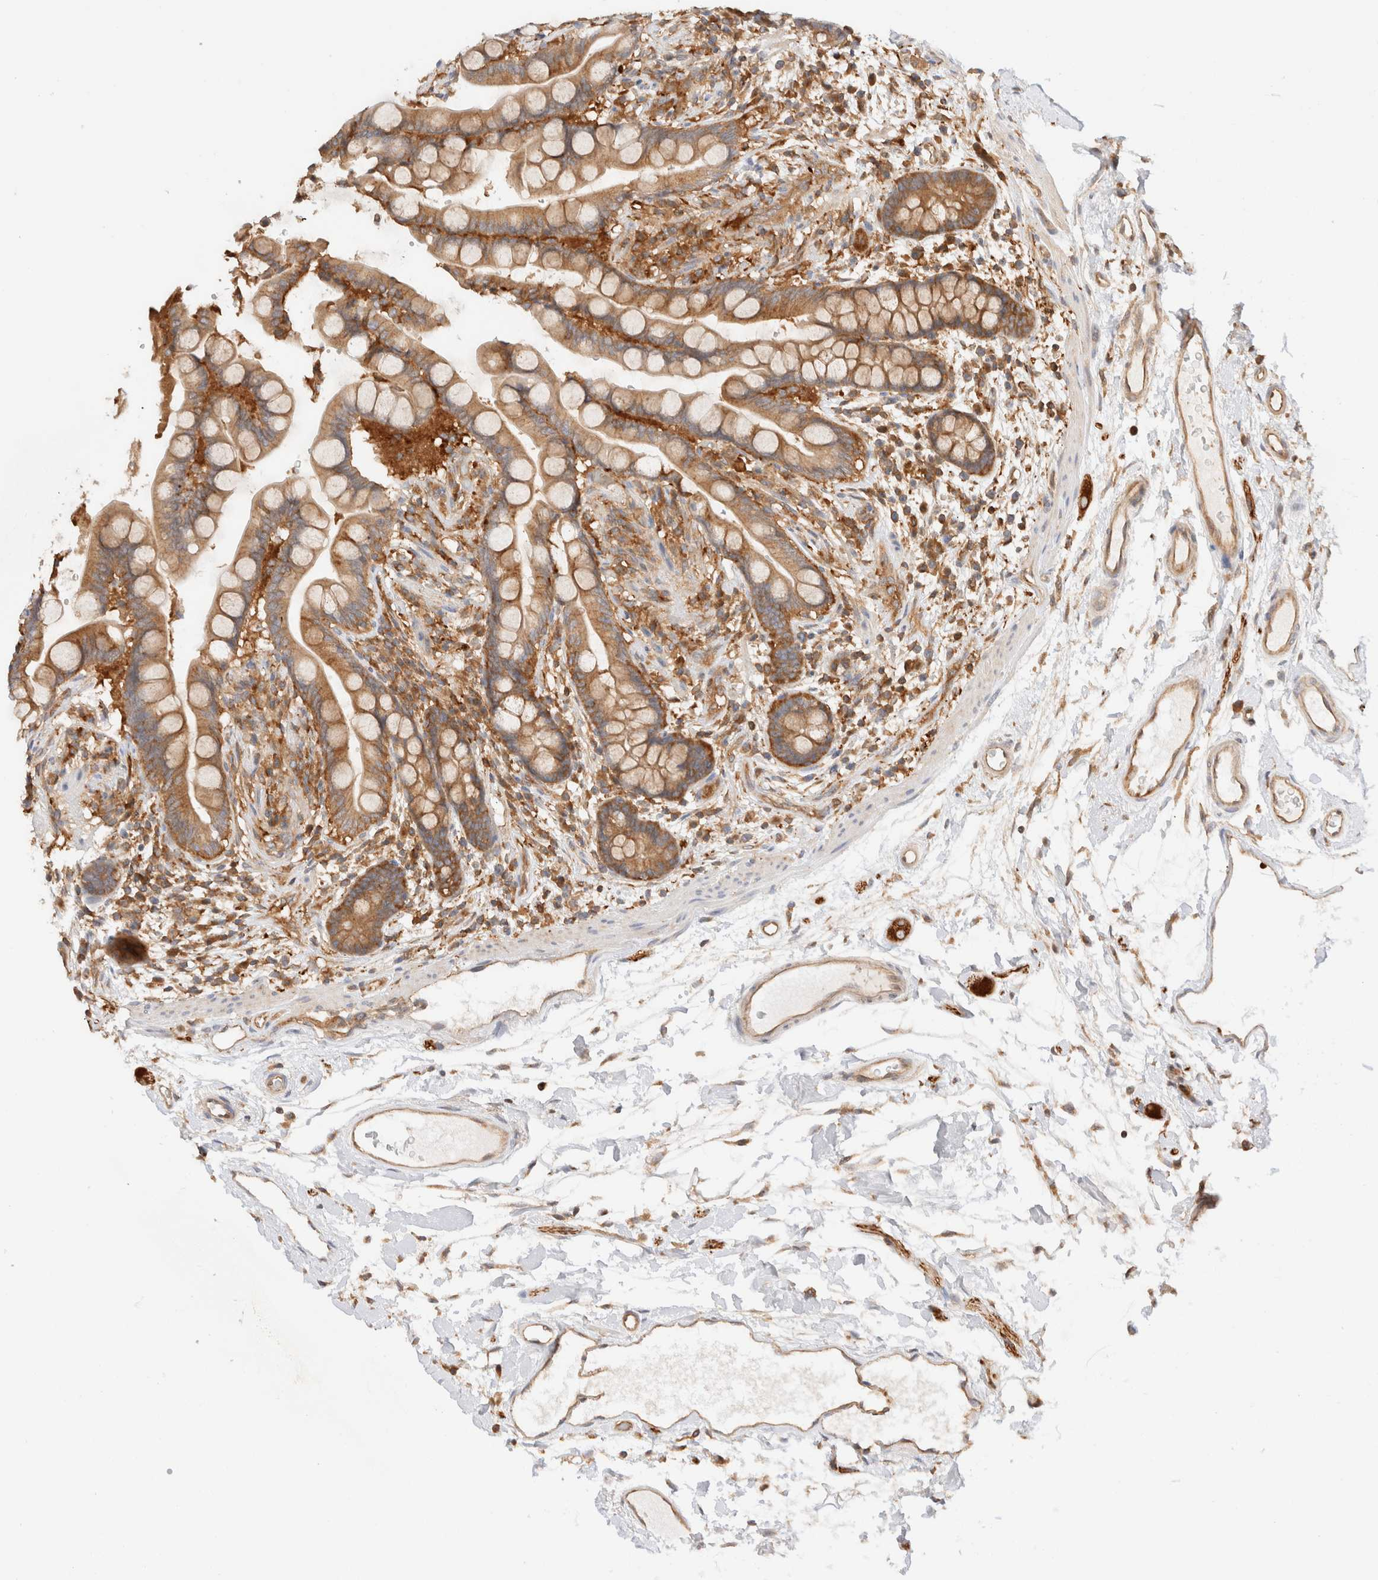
{"staining": {"intensity": "moderate", "quantity": ">75%", "location": "cytoplasmic/membranous"}, "tissue": "colon", "cell_type": "Endothelial cells", "image_type": "normal", "snomed": [{"axis": "morphology", "description": "Normal tissue, NOS"}, {"axis": "topography", "description": "Colon"}], "caption": "DAB (3,3'-diaminobenzidine) immunohistochemical staining of benign colon exhibits moderate cytoplasmic/membranous protein expression in about >75% of endothelial cells. The protein is shown in brown color, while the nuclei are stained blue.", "gene": "RABEP1", "patient": {"sex": "male", "age": 73}}